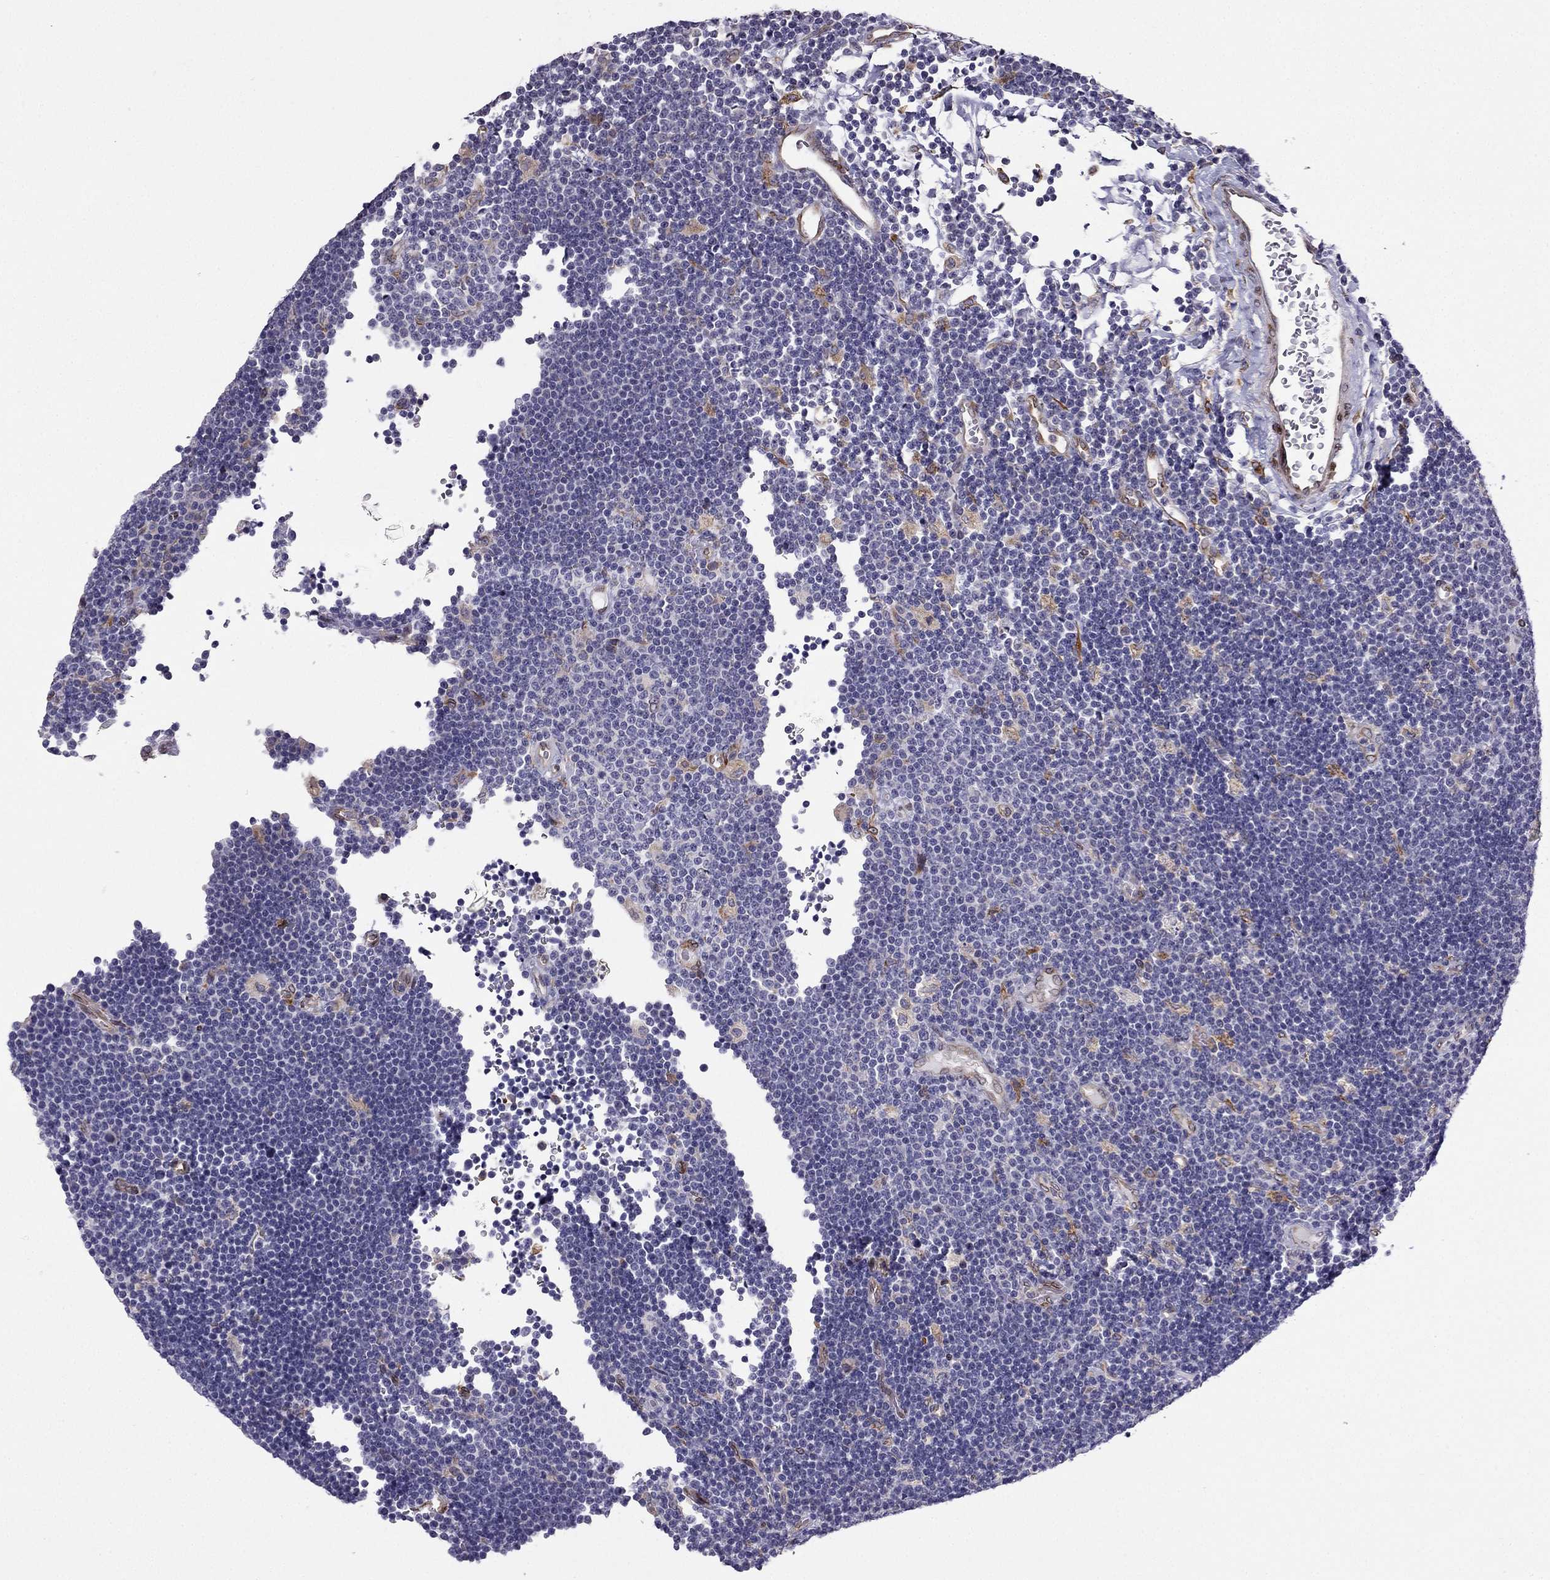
{"staining": {"intensity": "negative", "quantity": "none", "location": "none"}, "tissue": "lymphoma", "cell_type": "Tumor cells", "image_type": "cancer", "snomed": [{"axis": "morphology", "description": "Malignant lymphoma, non-Hodgkin's type, Low grade"}, {"axis": "topography", "description": "Brain"}], "caption": "This is an immunohistochemistry histopathology image of low-grade malignant lymphoma, non-Hodgkin's type. There is no staining in tumor cells.", "gene": "IKBIP", "patient": {"sex": "female", "age": 66}}